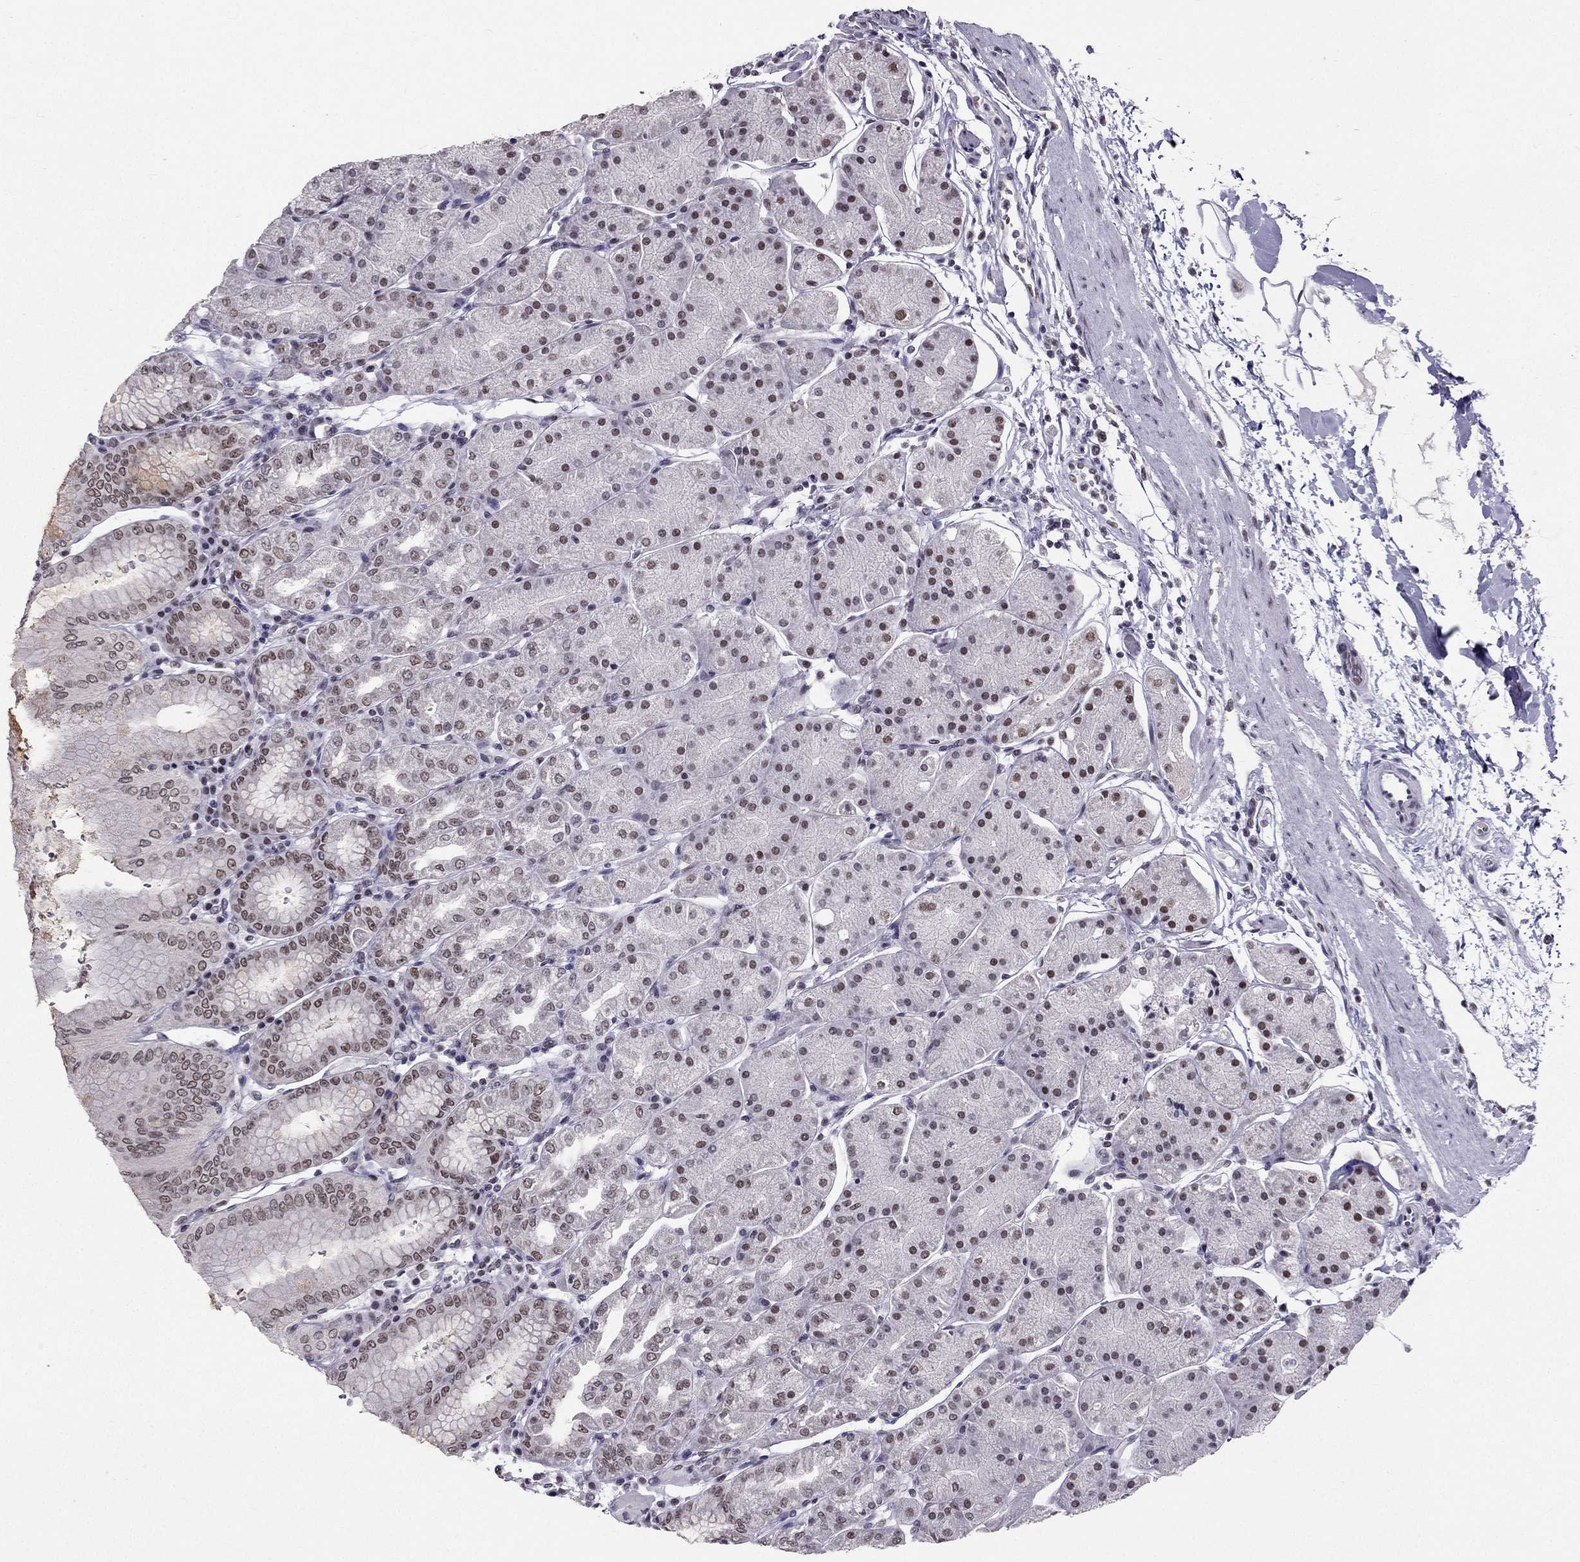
{"staining": {"intensity": "strong", "quantity": "<25%", "location": "nuclear"}, "tissue": "stomach", "cell_type": "Glandular cells", "image_type": "normal", "snomed": [{"axis": "morphology", "description": "Normal tissue, NOS"}, {"axis": "topography", "description": "Stomach"}], "caption": "Immunohistochemistry histopathology image of unremarkable stomach: human stomach stained using immunohistochemistry displays medium levels of strong protein expression localized specifically in the nuclear of glandular cells, appearing as a nuclear brown color.", "gene": "ZNF420", "patient": {"sex": "male", "age": 54}}